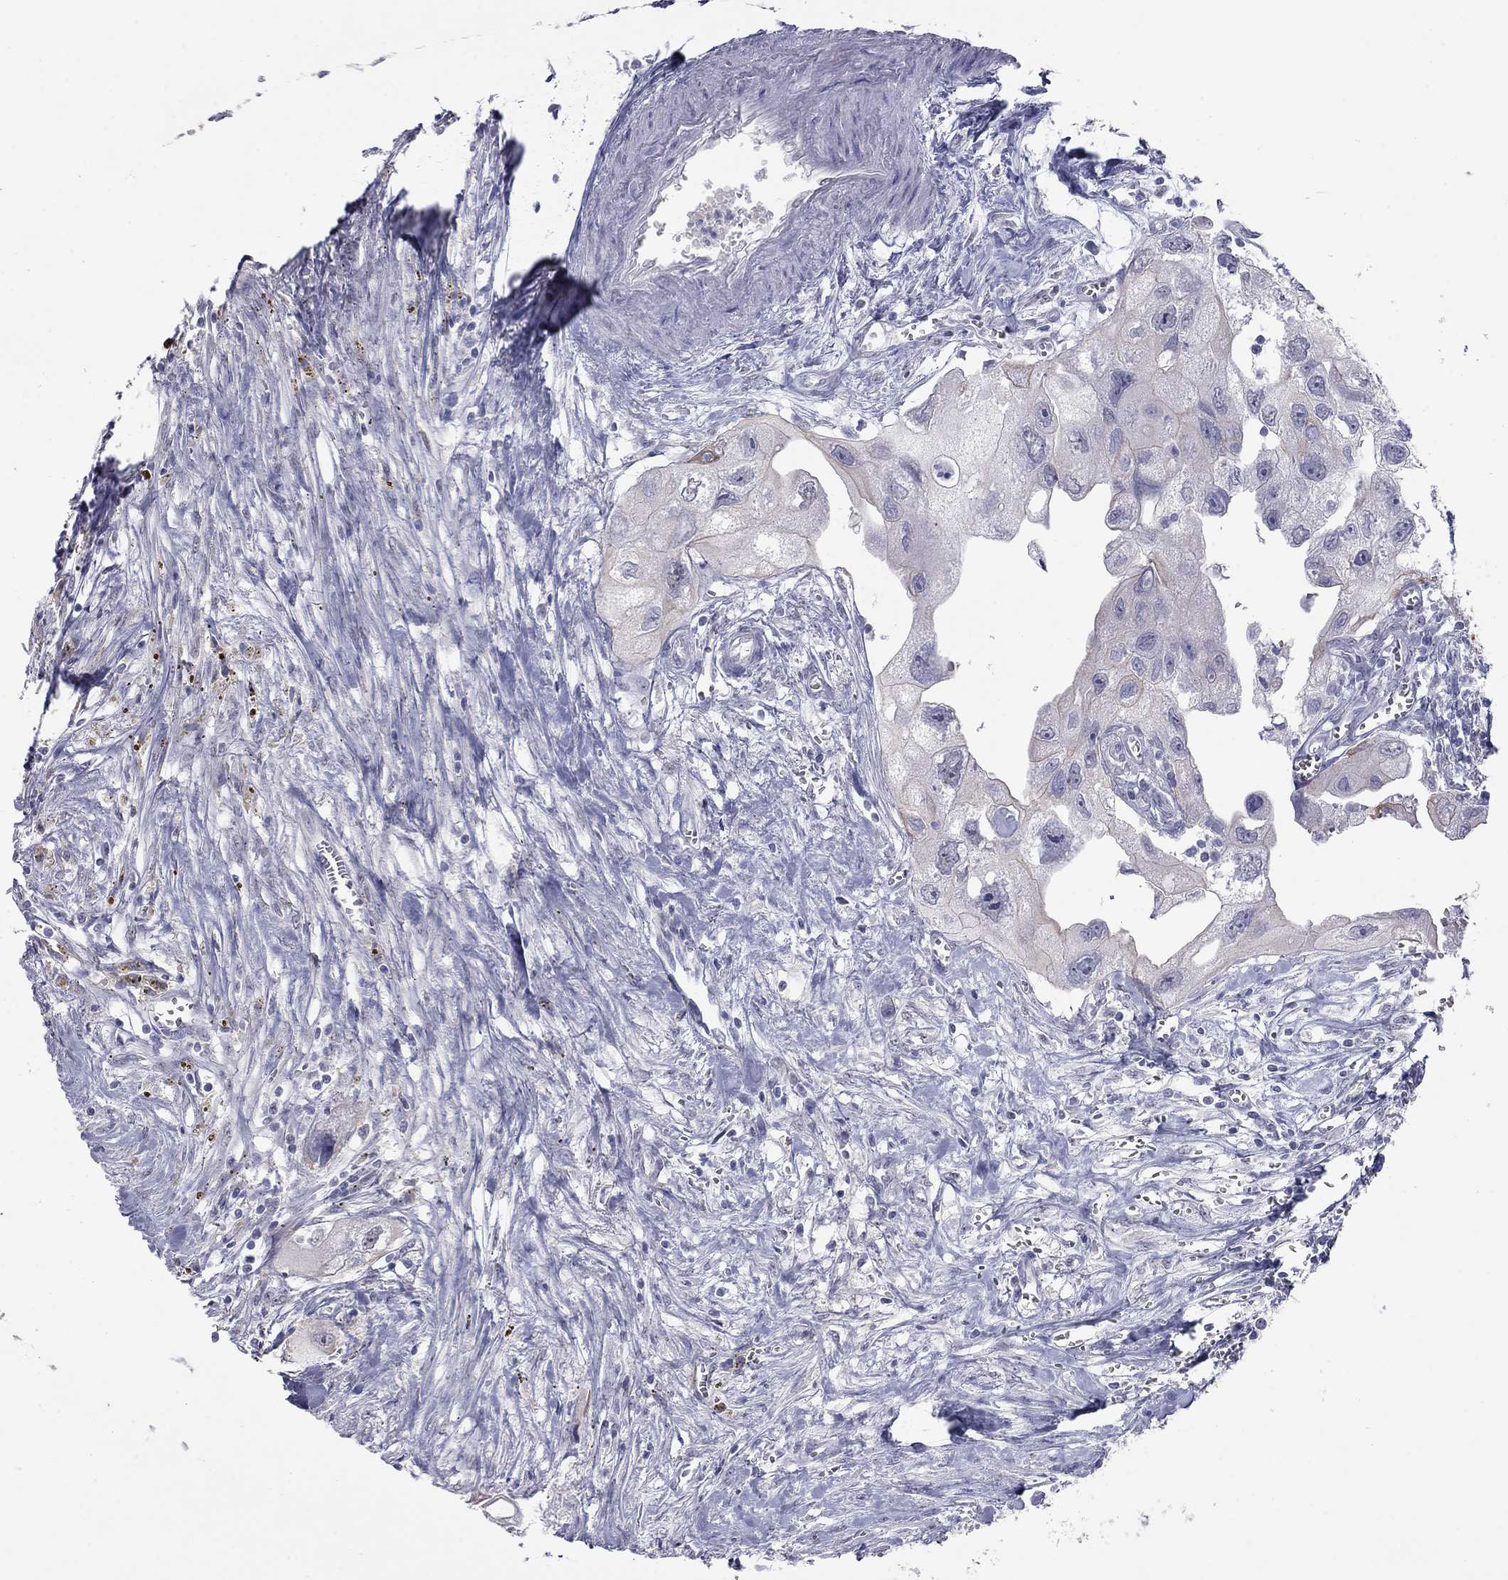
{"staining": {"intensity": "negative", "quantity": "none", "location": "none"}, "tissue": "urothelial cancer", "cell_type": "Tumor cells", "image_type": "cancer", "snomed": [{"axis": "morphology", "description": "Urothelial carcinoma, High grade"}, {"axis": "topography", "description": "Urinary bladder"}], "caption": "Immunohistochemistry (IHC) micrograph of neoplastic tissue: urothelial cancer stained with DAB (3,3'-diaminobenzidine) reveals no significant protein positivity in tumor cells.", "gene": "KRT75", "patient": {"sex": "male", "age": 59}}